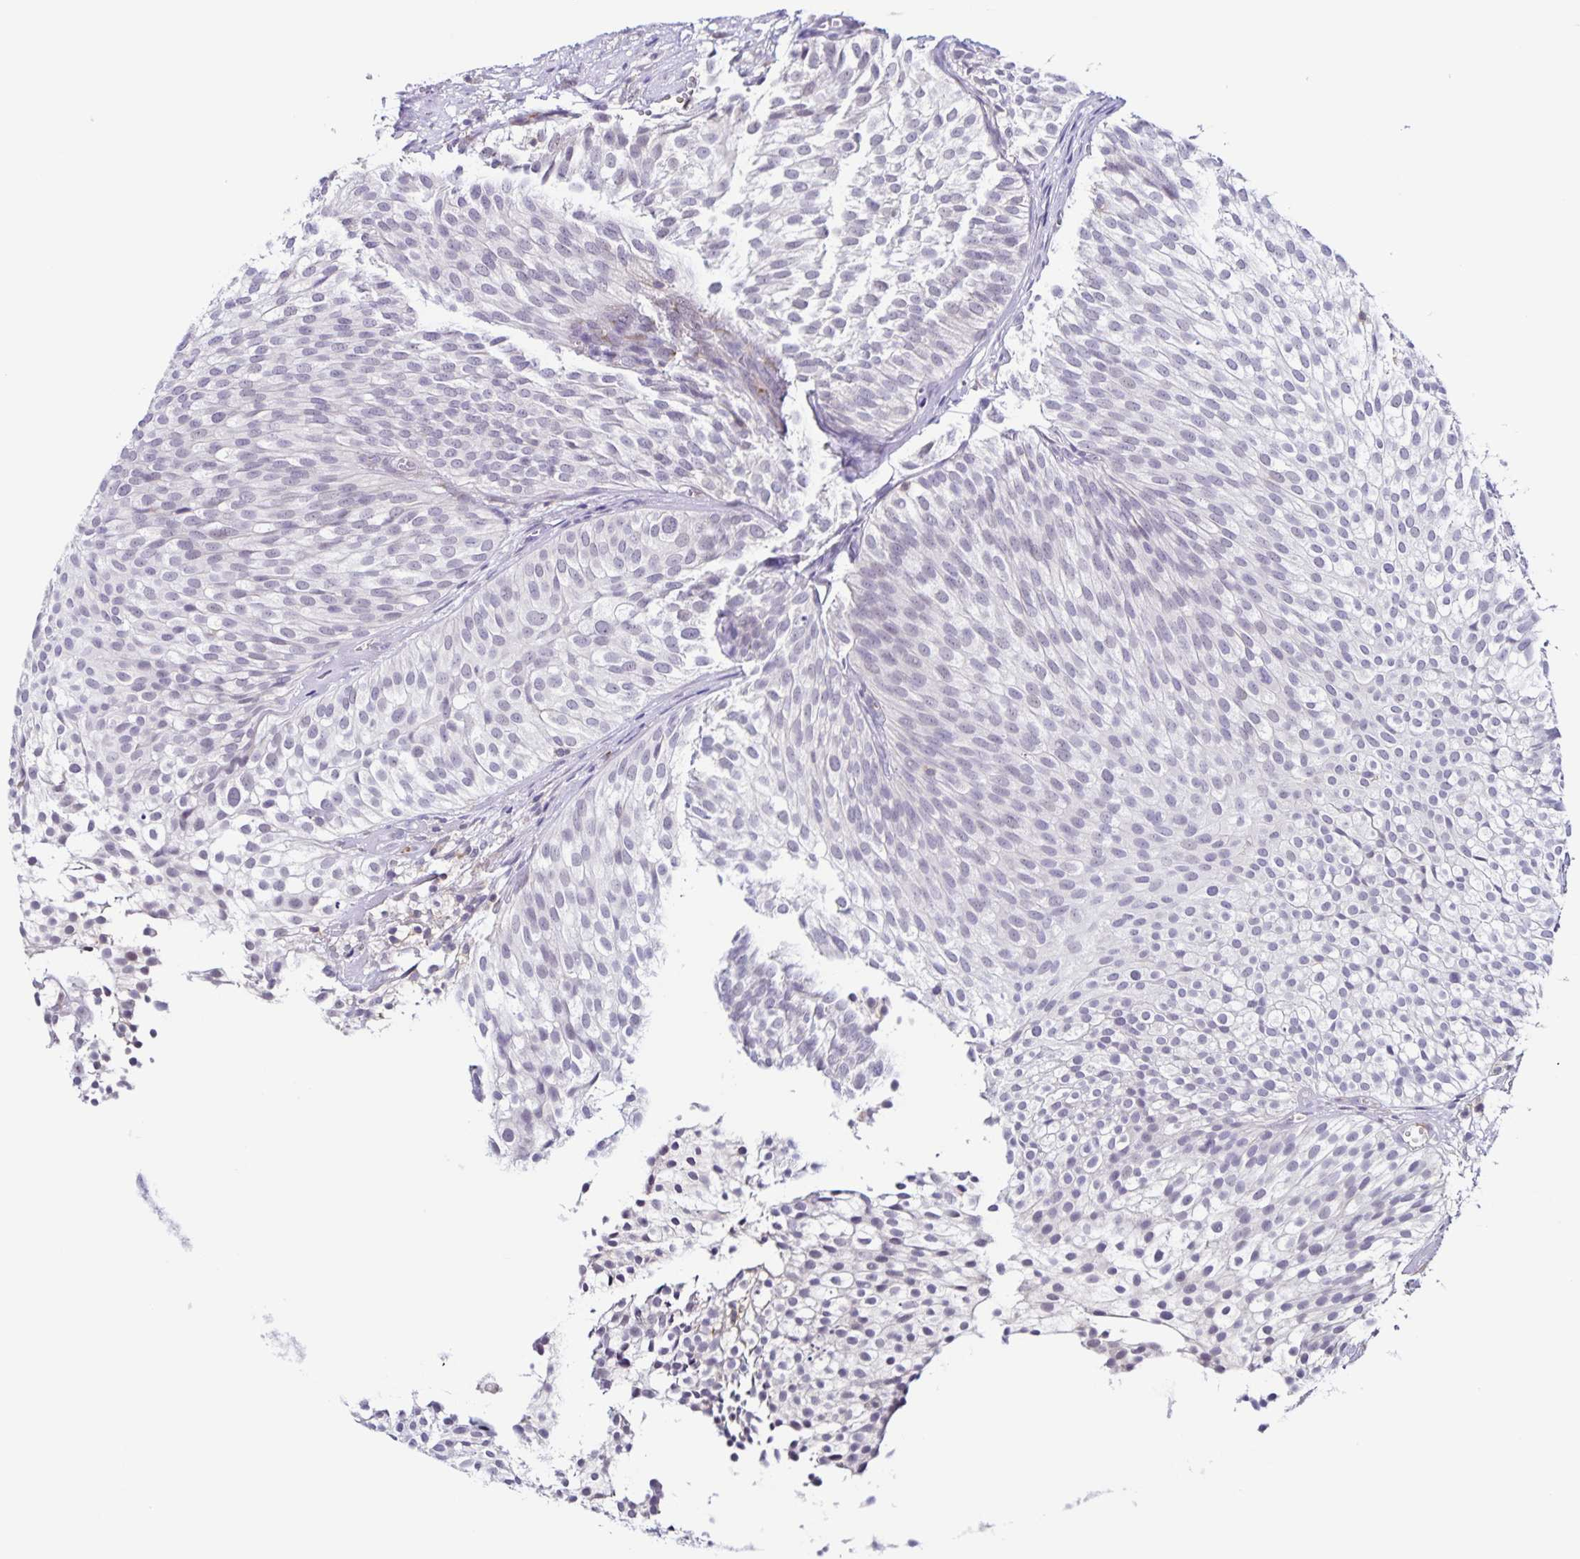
{"staining": {"intensity": "negative", "quantity": "none", "location": "none"}, "tissue": "urothelial cancer", "cell_type": "Tumor cells", "image_type": "cancer", "snomed": [{"axis": "morphology", "description": "Urothelial carcinoma, Low grade"}, {"axis": "topography", "description": "Urinary bladder"}], "caption": "This is an IHC histopathology image of human urothelial carcinoma (low-grade). There is no expression in tumor cells.", "gene": "STPG4", "patient": {"sex": "male", "age": 91}}